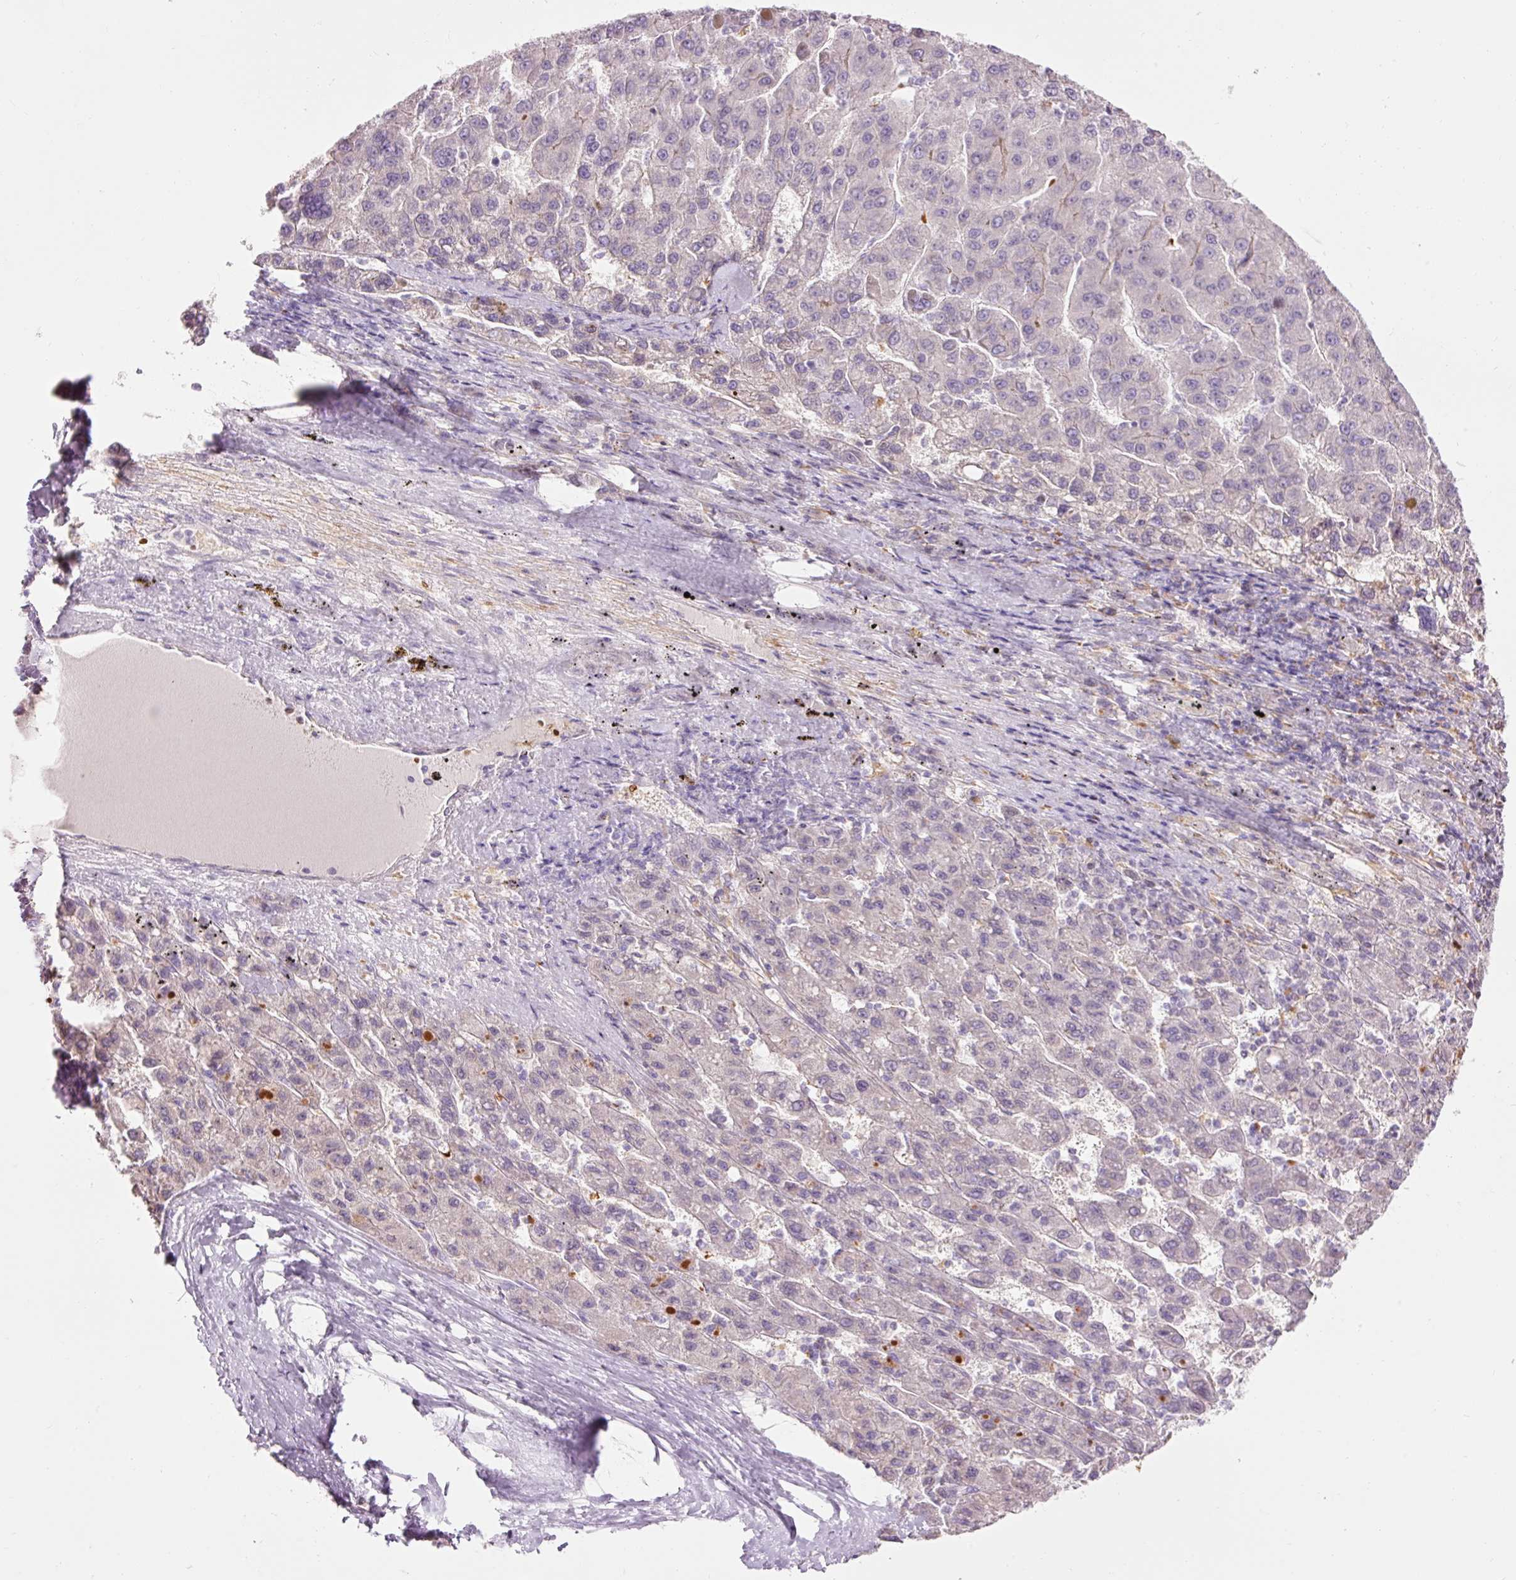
{"staining": {"intensity": "negative", "quantity": "none", "location": "none"}, "tissue": "liver cancer", "cell_type": "Tumor cells", "image_type": "cancer", "snomed": [{"axis": "morphology", "description": "Carcinoma, Hepatocellular, NOS"}, {"axis": "topography", "description": "Liver"}], "caption": "There is no significant expression in tumor cells of liver hepatocellular carcinoma.", "gene": "DHRS11", "patient": {"sex": "female", "age": 82}}